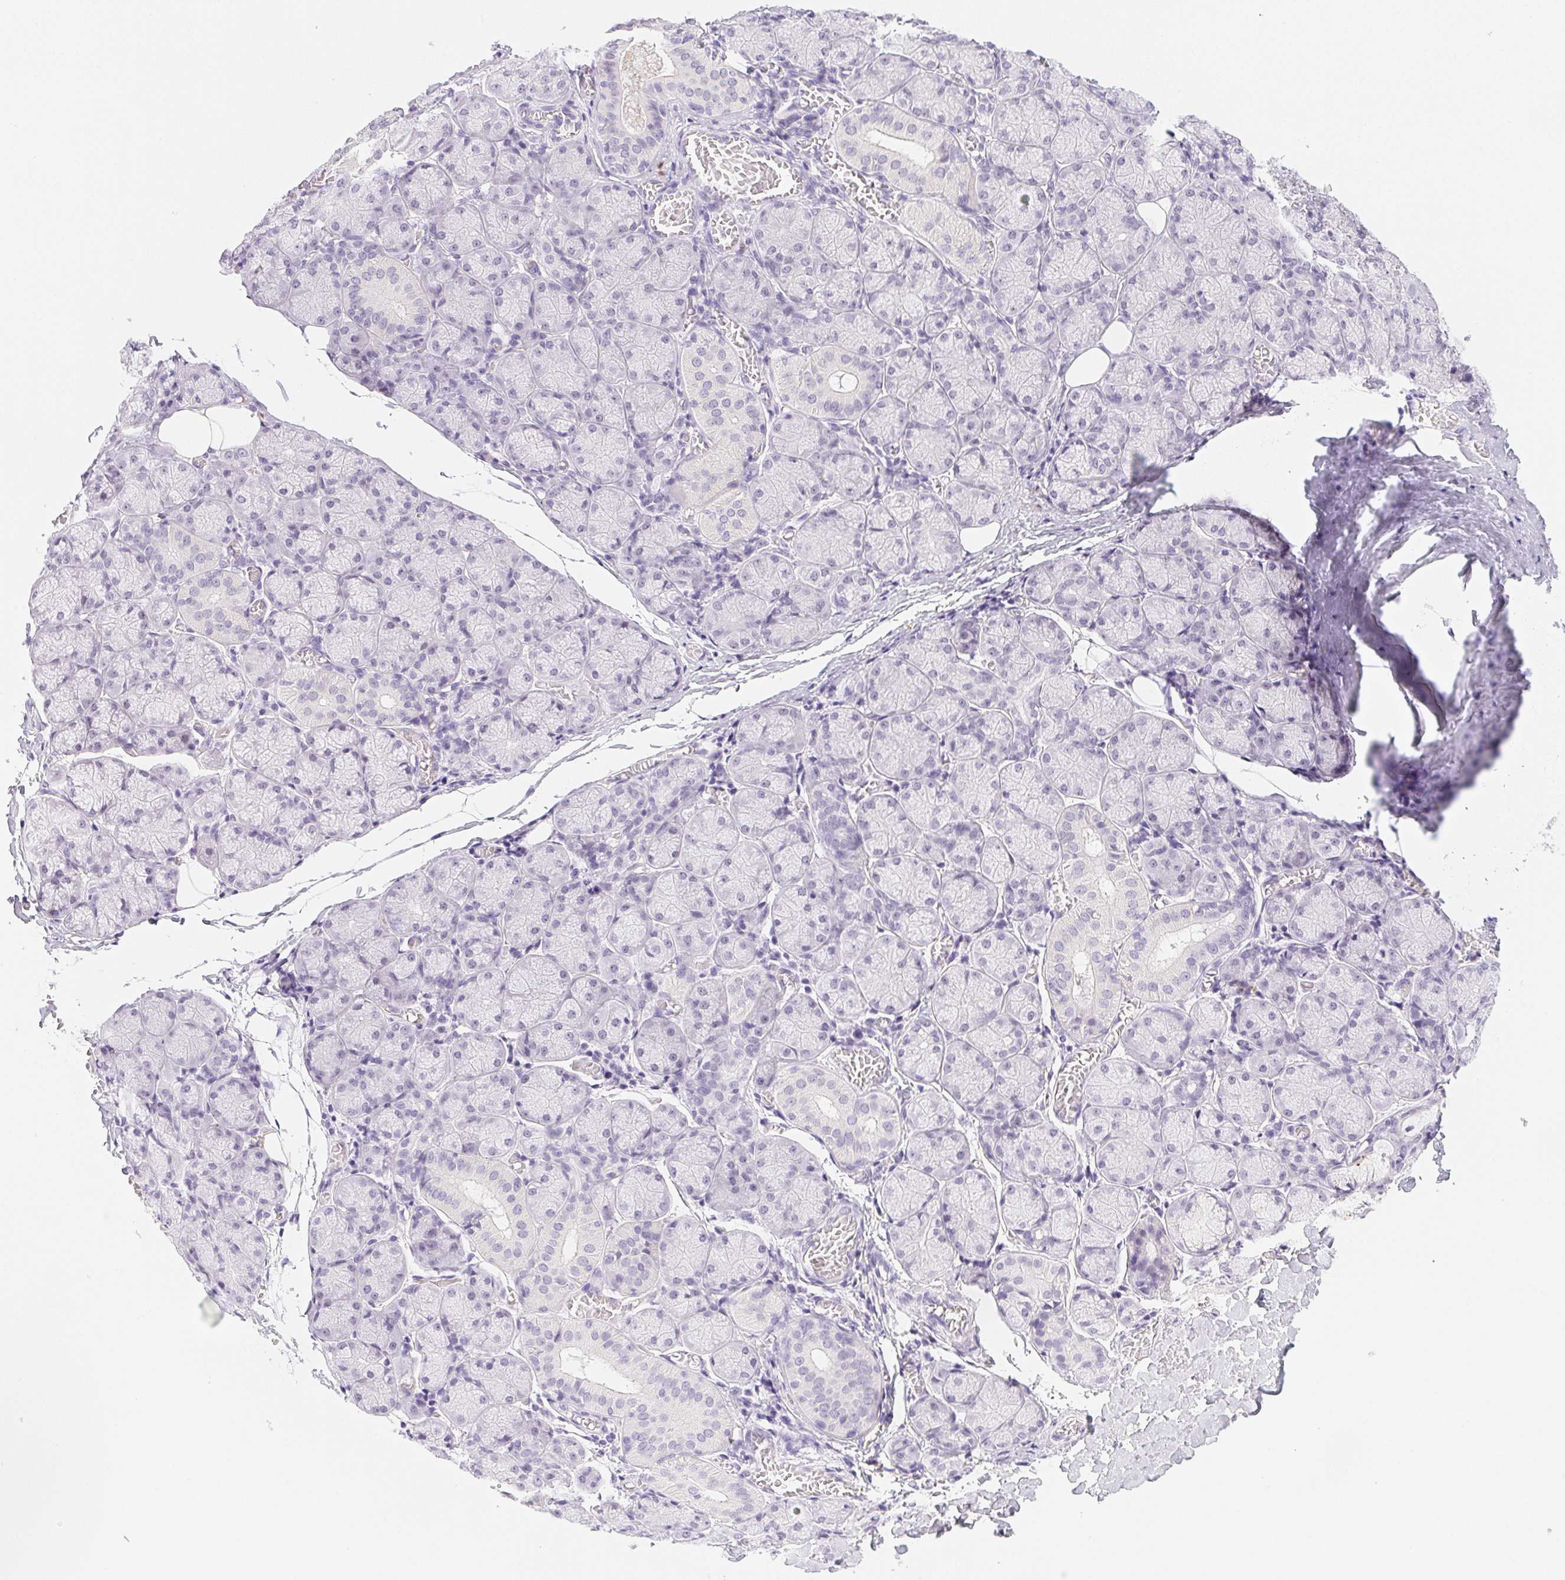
{"staining": {"intensity": "negative", "quantity": "none", "location": "none"}, "tissue": "salivary gland", "cell_type": "Glandular cells", "image_type": "normal", "snomed": [{"axis": "morphology", "description": "Normal tissue, NOS"}, {"axis": "topography", "description": "Salivary gland"}], "caption": "Salivary gland stained for a protein using immunohistochemistry displays no positivity glandular cells.", "gene": "ST8SIA3", "patient": {"sex": "female", "age": 24}}